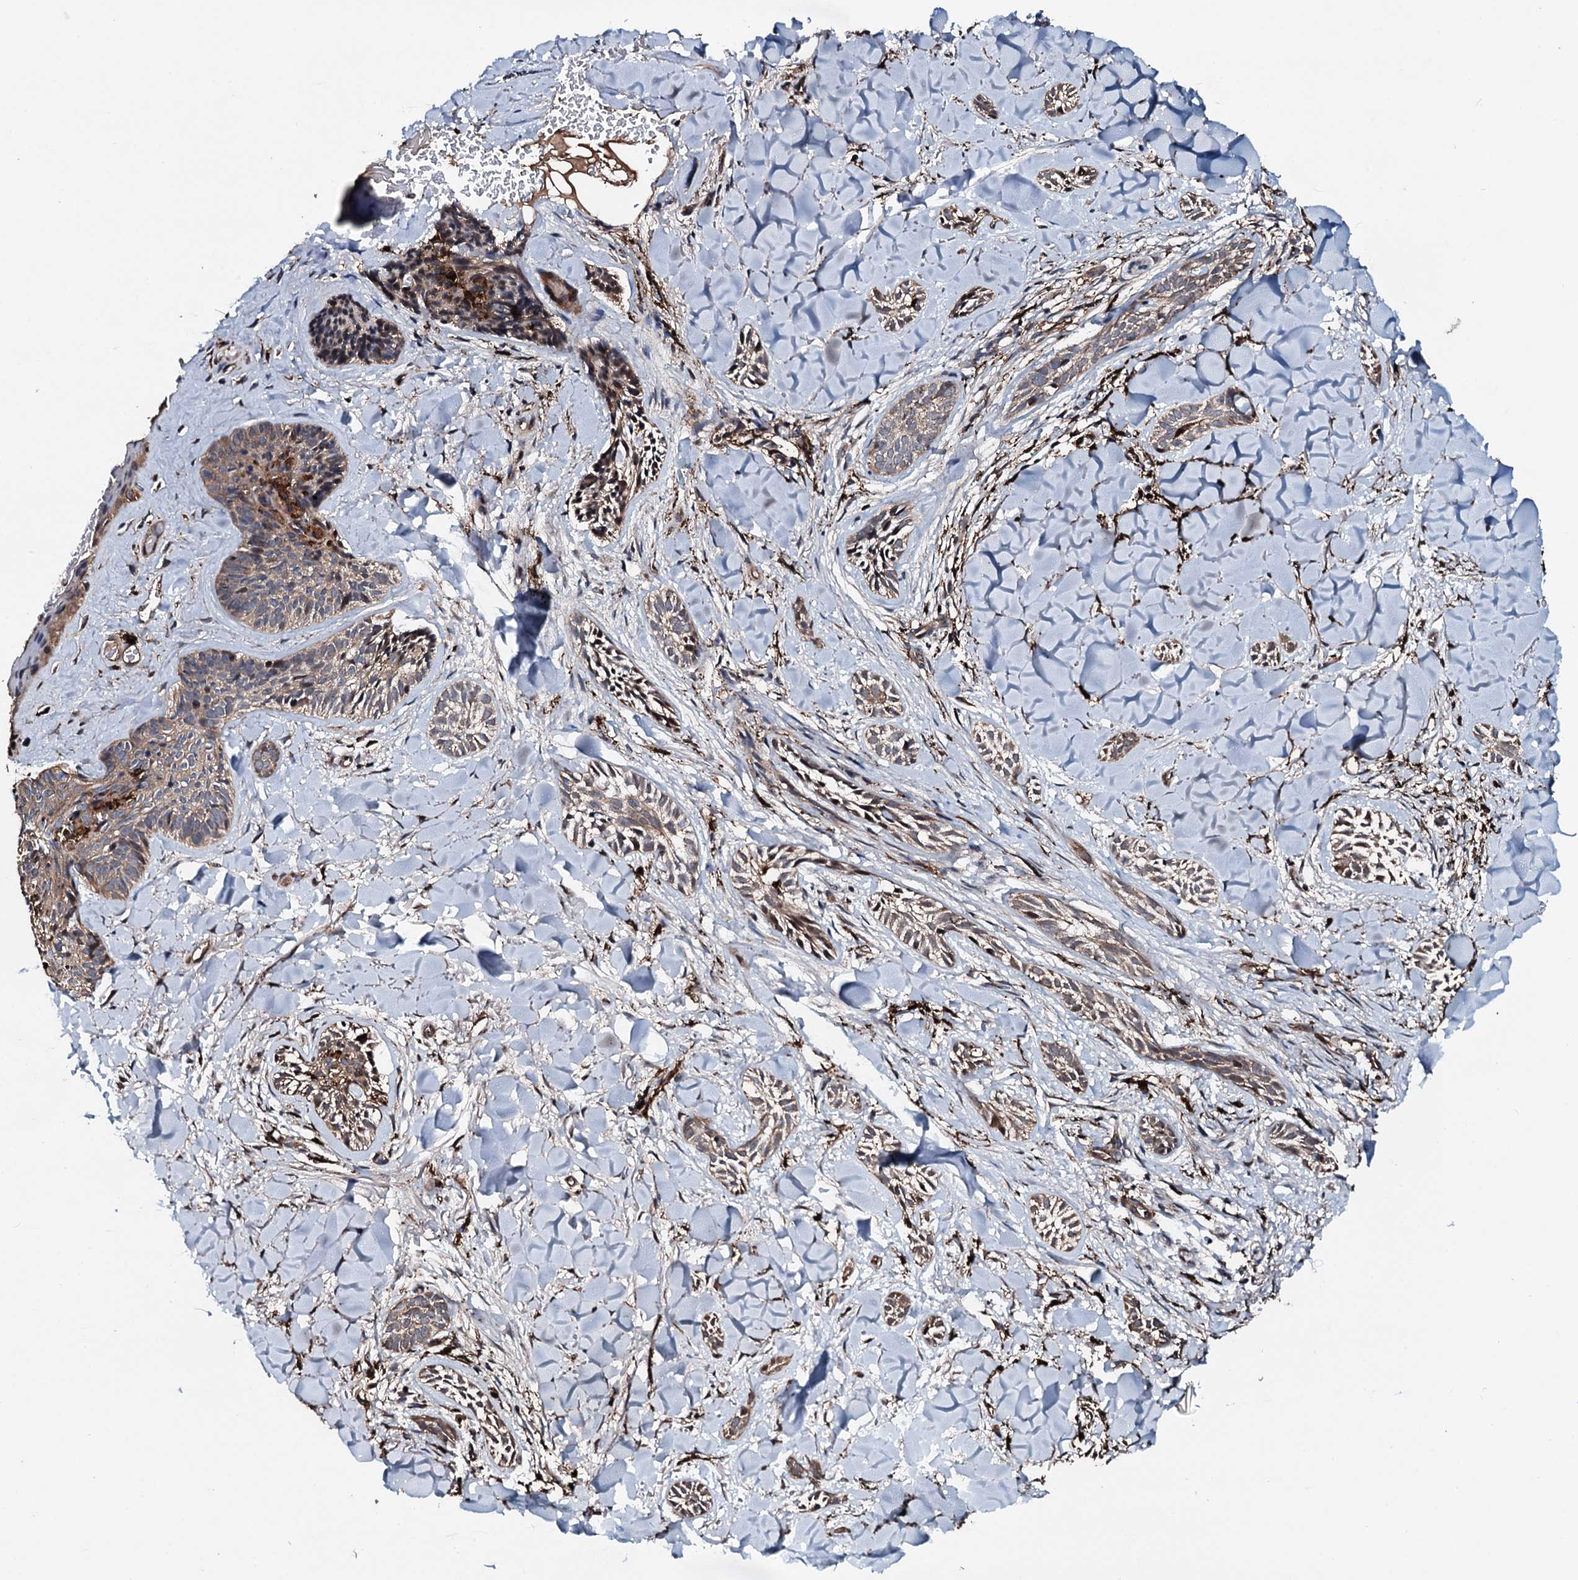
{"staining": {"intensity": "moderate", "quantity": "25%-75%", "location": "cytoplasmic/membranous"}, "tissue": "skin cancer", "cell_type": "Tumor cells", "image_type": "cancer", "snomed": [{"axis": "morphology", "description": "Basal cell carcinoma"}, {"axis": "topography", "description": "Skin"}], "caption": "An image showing moderate cytoplasmic/membranous positivity in approximately 25%-75% of tumor cells in skin cancer (basal cell carcinoma), as visualized by brown immunohistochemical staining.", "gene": "TPGS2", "patient": {"sex": "female", "age": 59}}